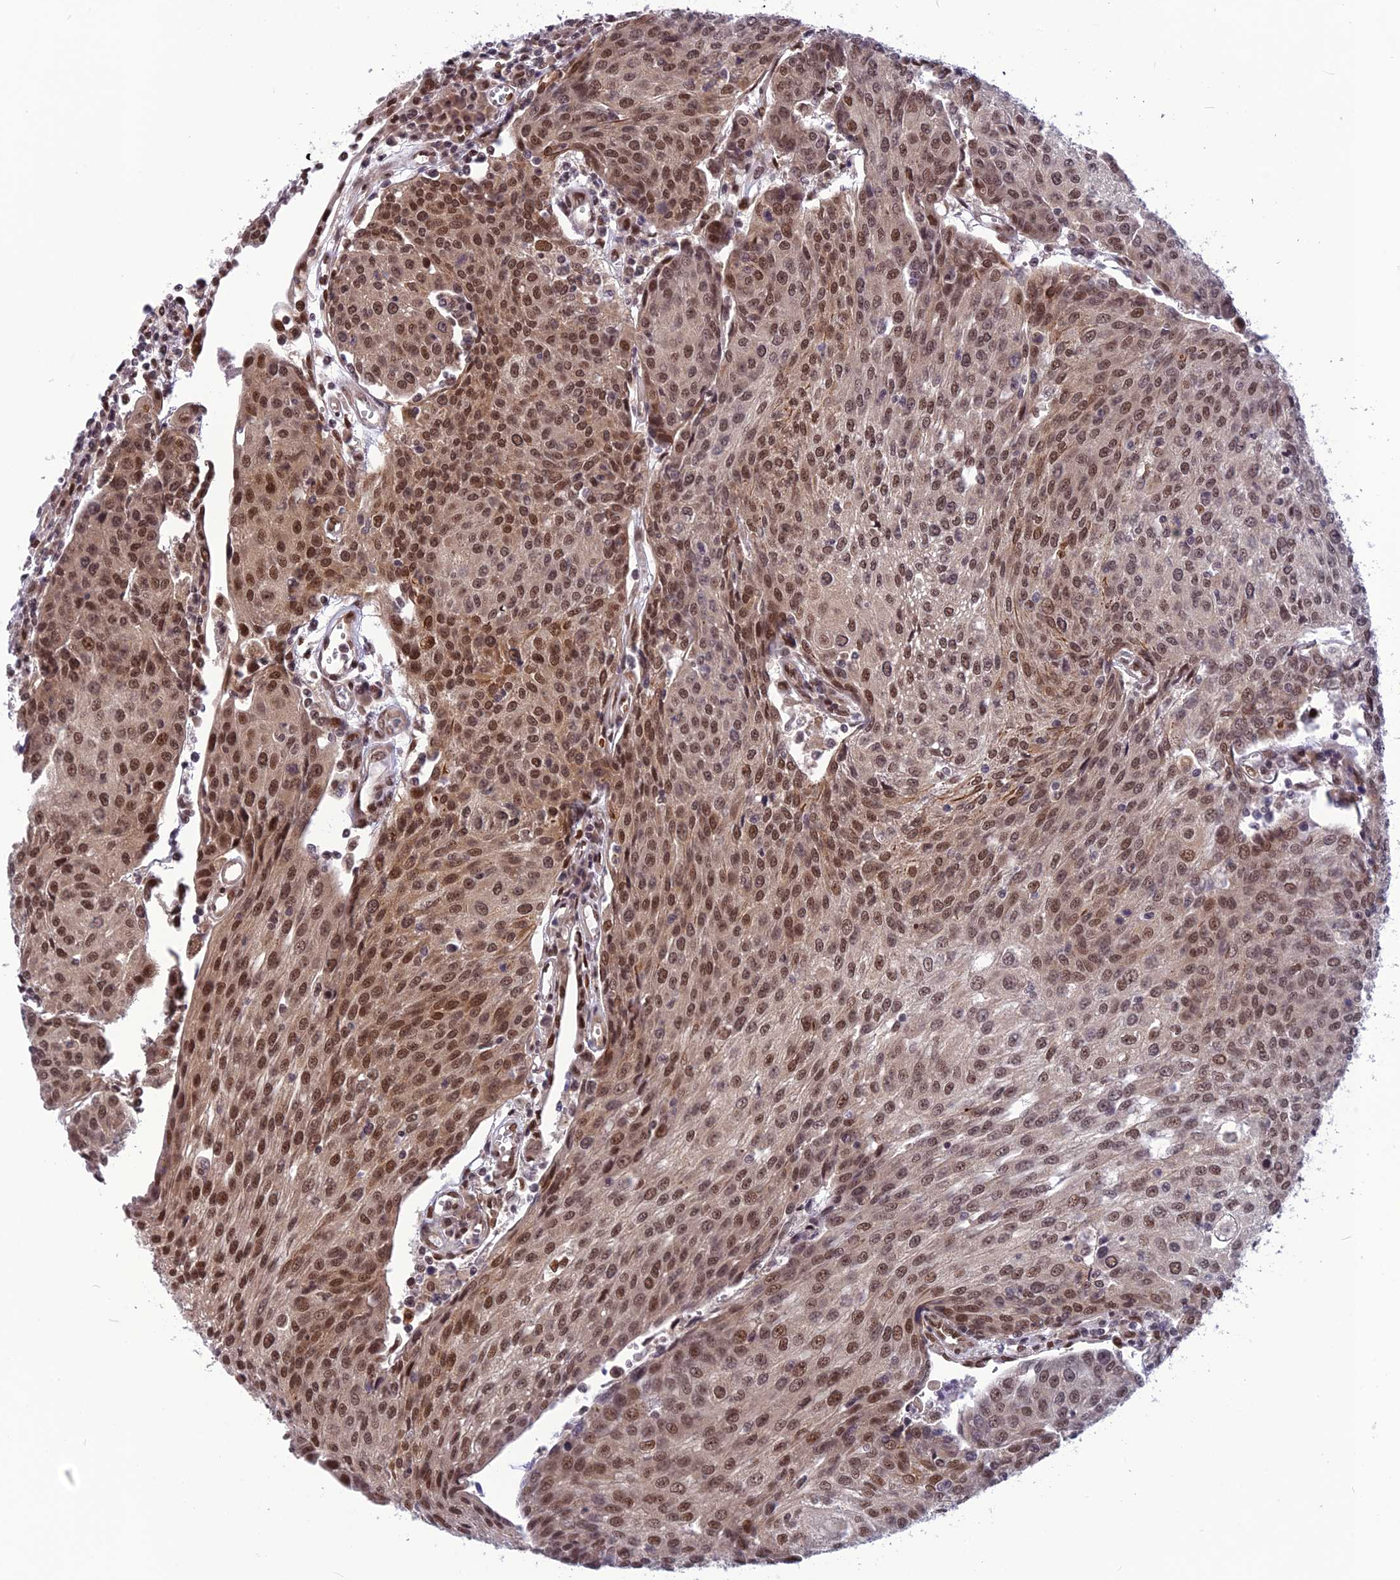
{"staining": {"intensity": "moderate", "quantity": ">75%", "location": "nuclear"}, "tissue": "urothelial cancer", "cell_type": "Tumor cells", "image_type": "cancer", "snomed": [{"axis": "morphology", "description": "Urothelial carcinoma, High grade"}, {"axis": "topography", "description": "Urinary bladder"}], "caption": "Immunohistochemistry of human urothelial carcinoma (high-grade) exhibits medium levels of moderate nuclear staining in approximately >75% of tumor cells. The protein of interest is stained brown, and the nuclei are stained in blue (DAB IHC with brightfield microscopy, high magnification).", "gene": "RTRAF", "patient": {"sex": "female", "age": 85}}